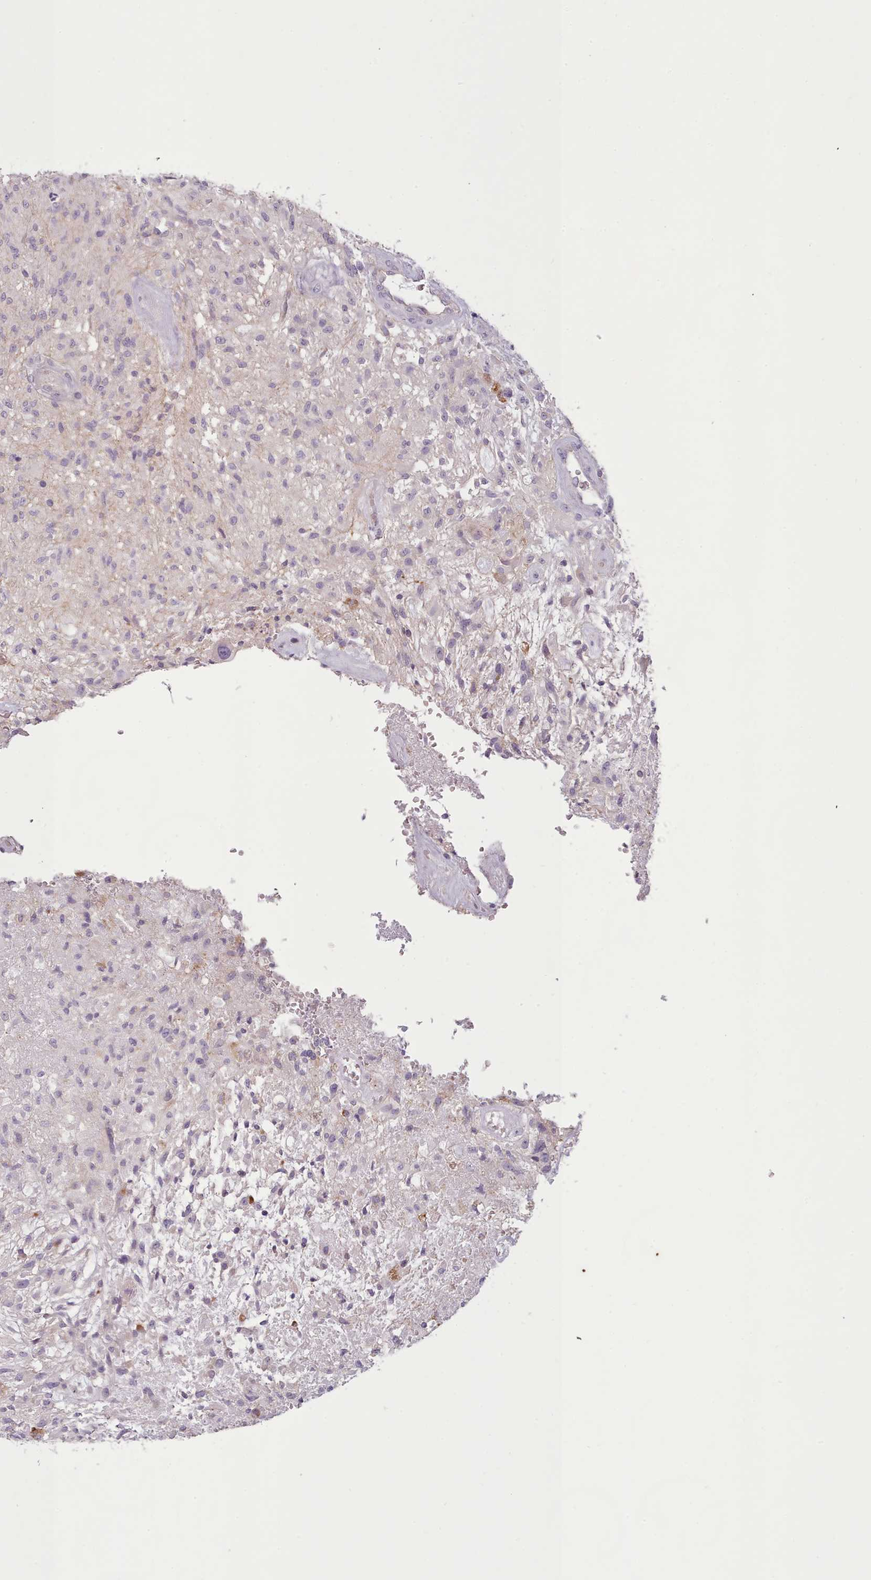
{"staining": {"intensity": "negative", "quantity": "none", "location": "none"}, "tissue": "glioma", "cell_type": "Tumor cells", "image_type": "cancer", "snomed": [{"axis": "morphology", "description": "Glioma, malignant, High grade"}, {"axis": "topography", "description": "Brain"}], "caption": "Tumor cells show no significant protein expression in glioma.", "gene": "PLD4", "patient": {"sex": "male", "age": 56}}